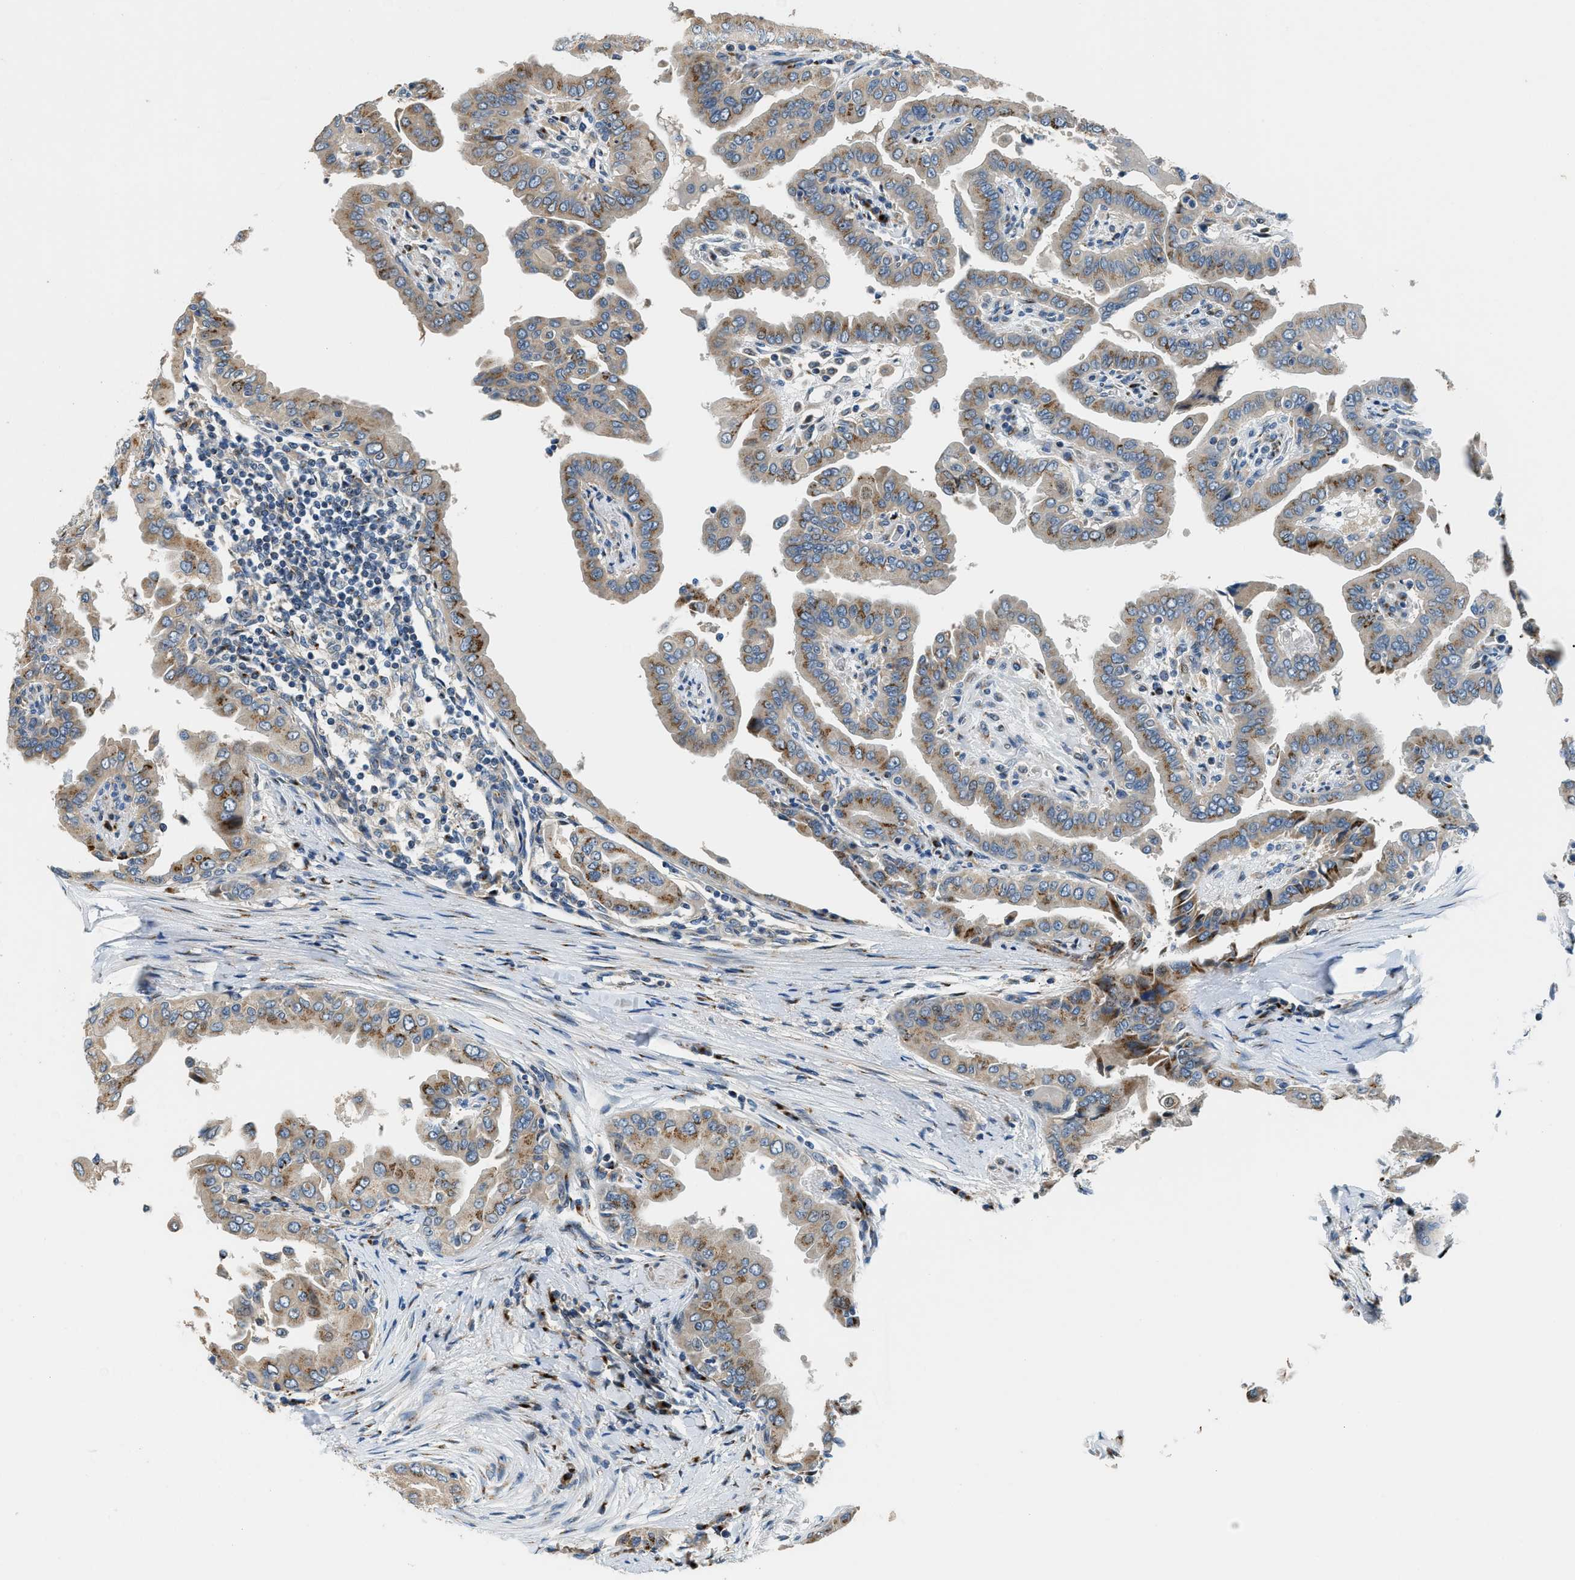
{"staining": {"intensity": "moderate", "quantity": "25%-75%", "location": "cytoplasmic/membranous"}, "tissue": "thyroid cancer", "cell_type": "Tumor cells", "image_type": "cancer", "snomed": [{"axis": "morphology", "description": "Papillary adenocarcinoma, NOS"}, {"axis": "topography", "description": "Thyroid gland"}], "caption": "This histopathology image demonstrates thyroid cancer stained with IHC to label a protein in brown. The cytoplasmic/membranous of tumor cells show moderate positivity for the protein. Nuclei are counter-stained blue.", "gene": "FUT8", "patient": {"sex": "male", "age": 33}}